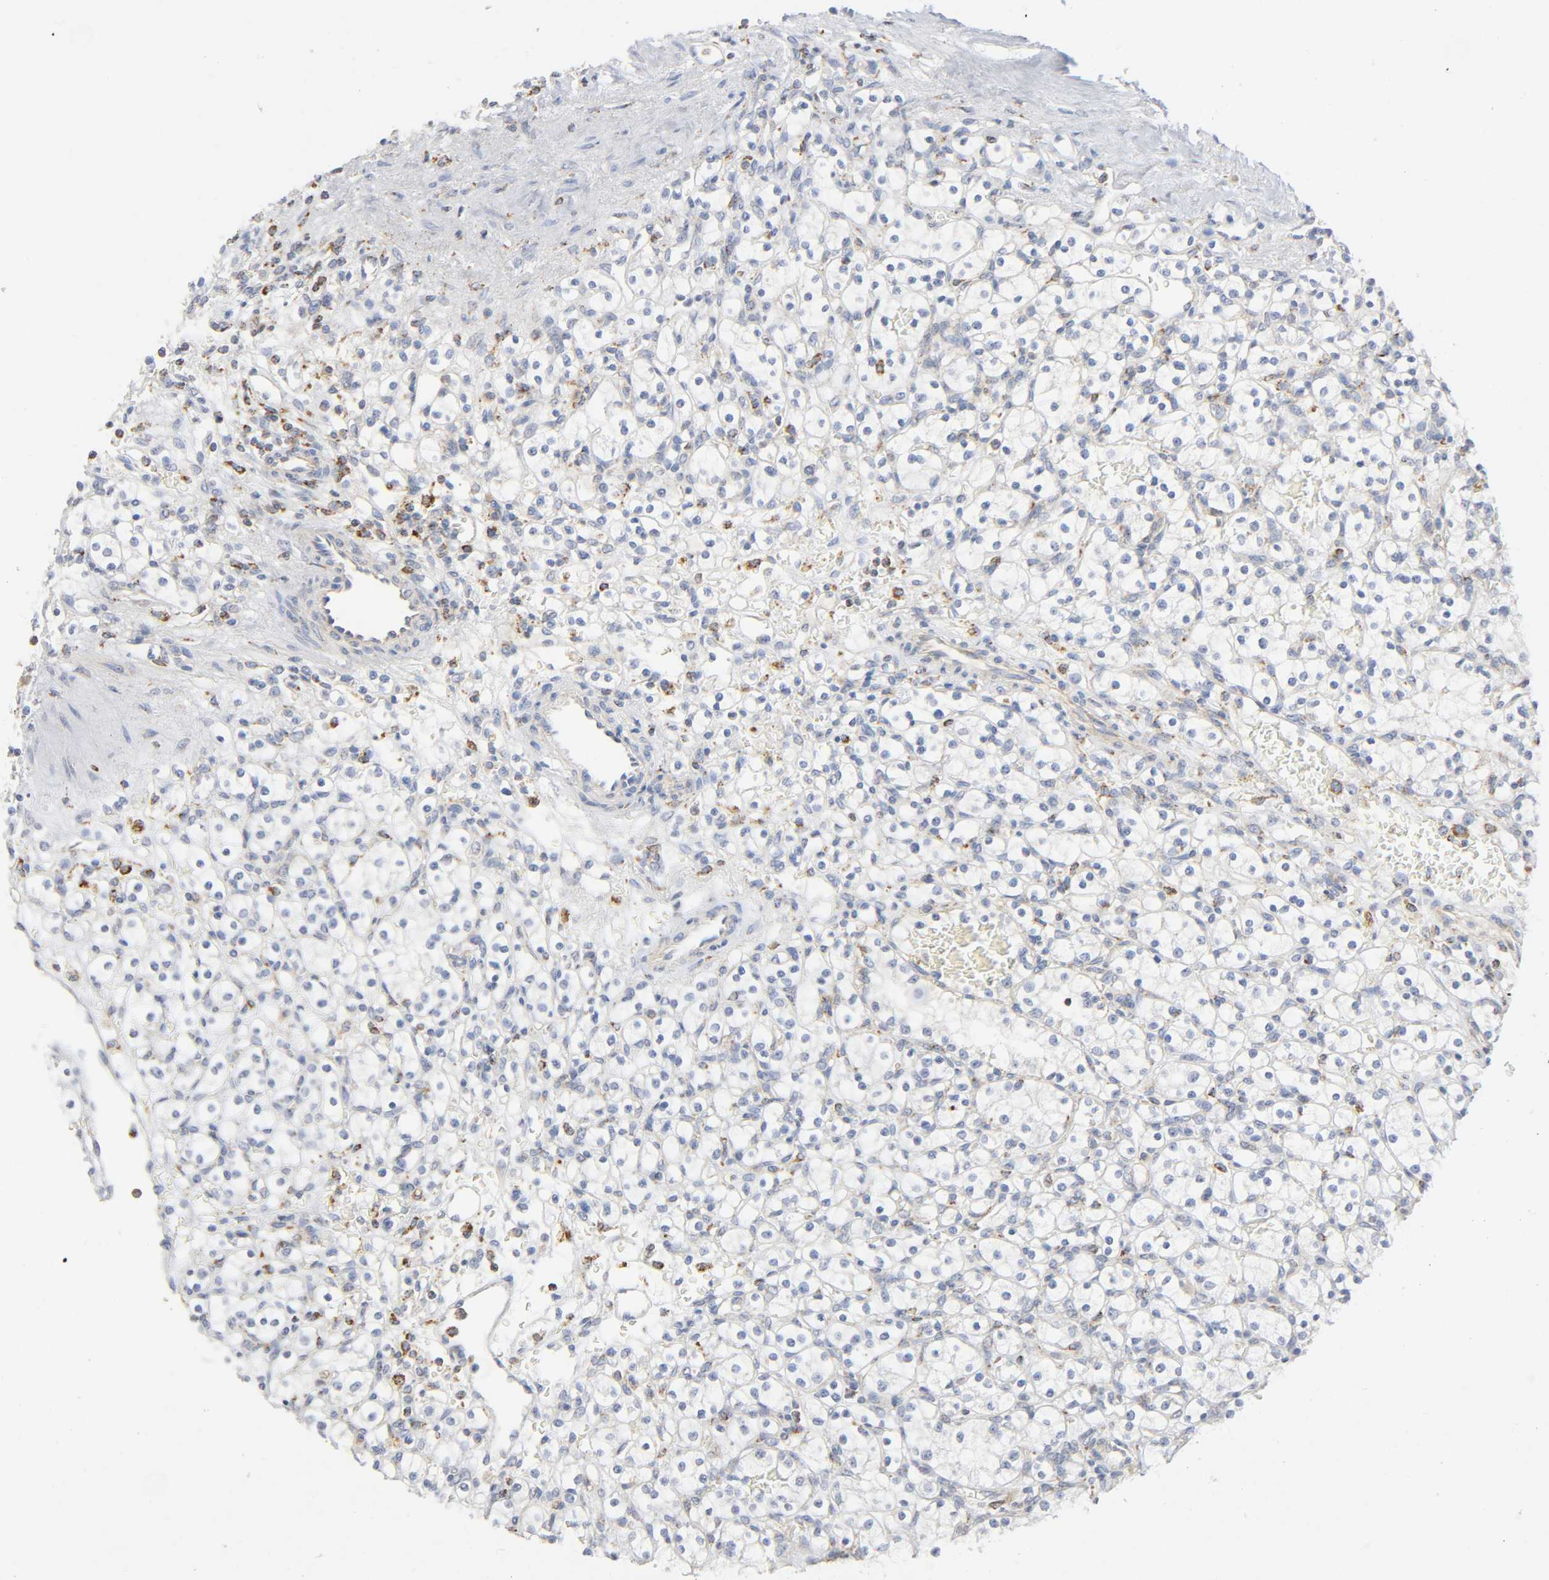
{"staining": {"intensity": "negative", "quantity": "none", "location": "none"}, "tissue": "renal cancer", "cell_type": "Tumor cells", "image_type": "cancer", "snomed": [{"axis": "morphology", "description": "Normal tissue, NOS"}, {"axis": "morphology", "description": "Adenocarcinoma, NOS"}, {"axis": "topography", "description": "Kidney"}], "caption": "A micrograph of renal cancer (adenocarcinoma) stained for a protein demonstrates no brown staining in tumor cells.", "gene": "BAK1", "patient": {"sex": "female", "age": 55}}